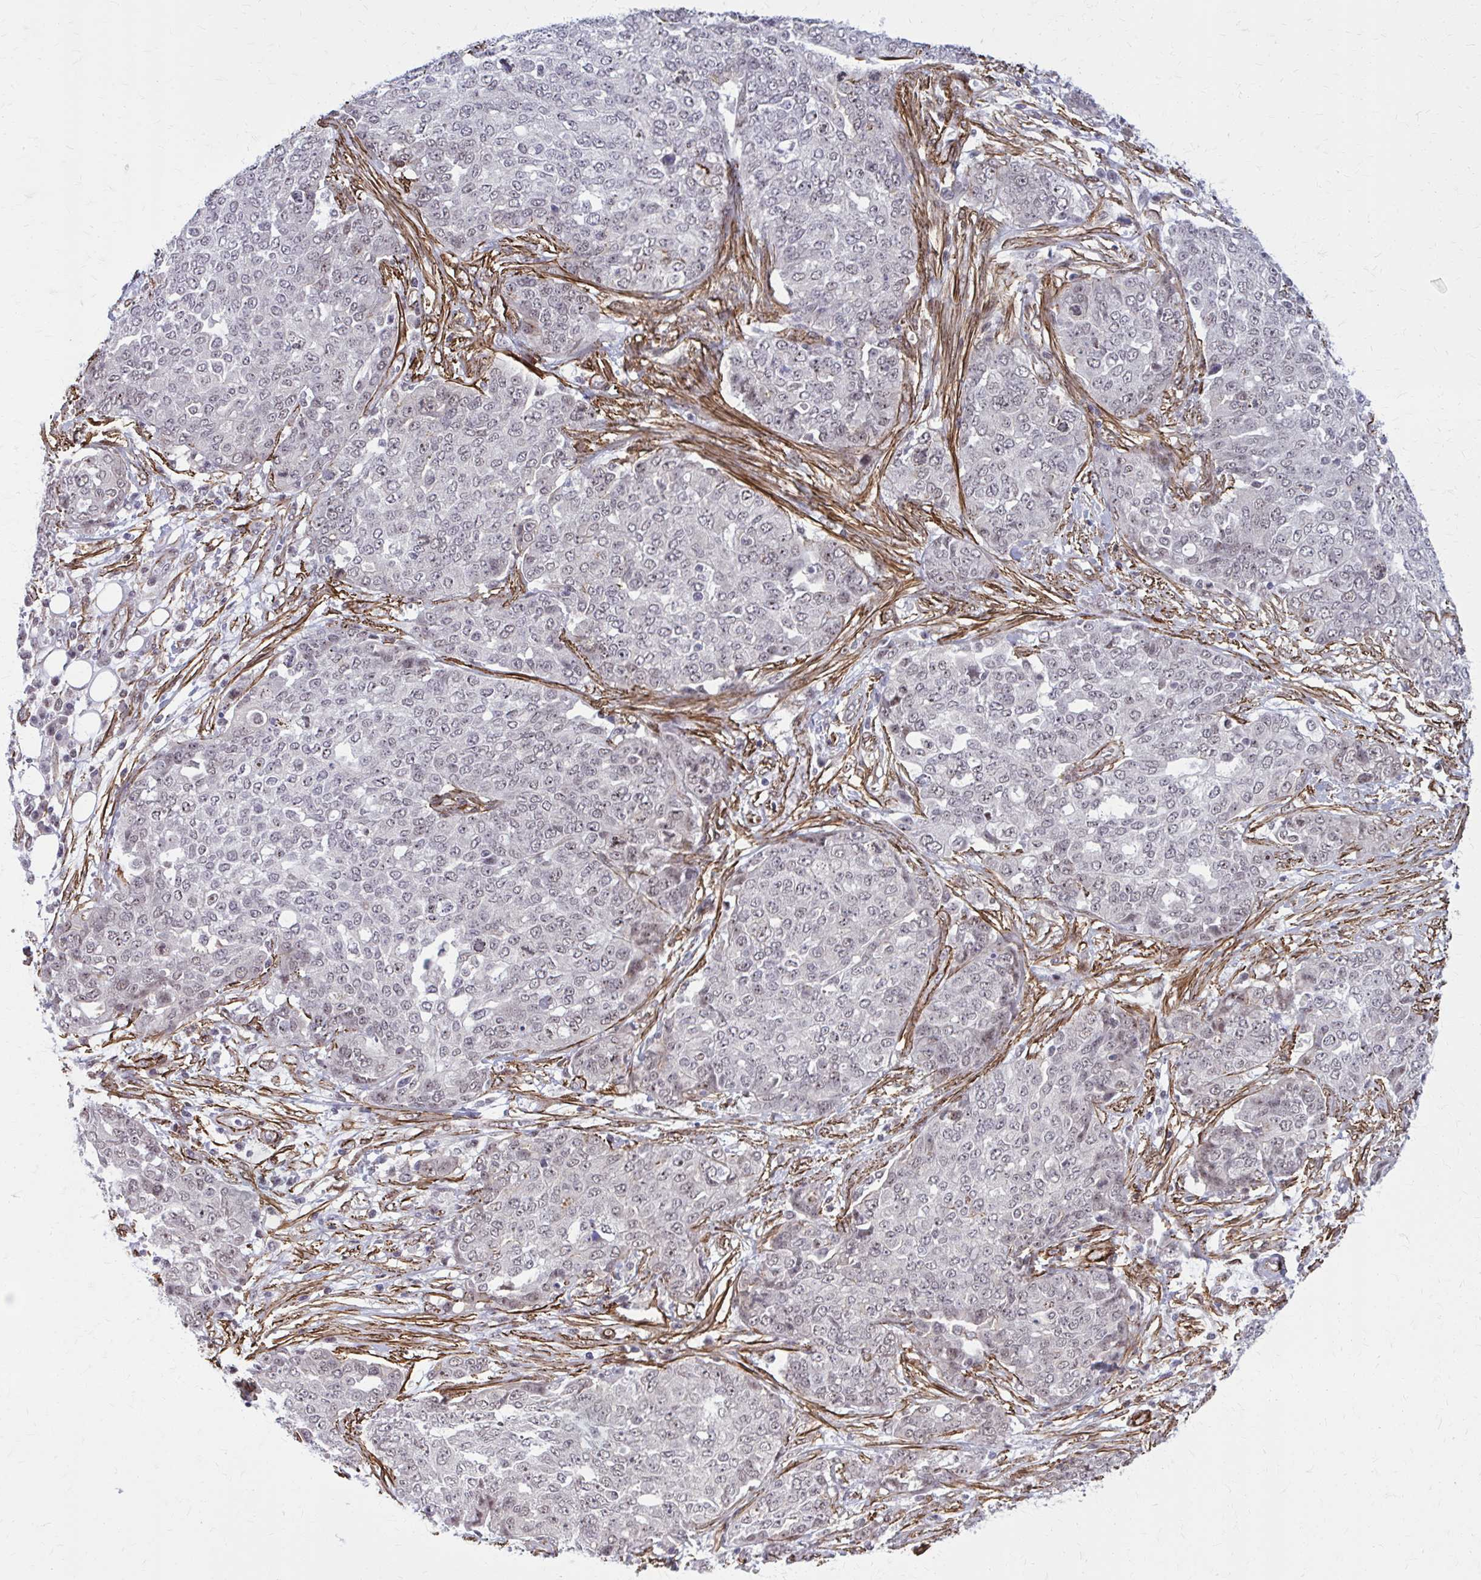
{"staining": {"intensity": "weak", "quantity": "25%-75%", "location": "nuclear"}, "tissue": "ovarian cancer", "cell_type": "Tumor cells", "image_type": "cancer", "snomed": [{"axis": "morphology", "description": "Cystadenocarcinoma, serous, NOS"}, {"axis": "topography", "description": "Soft tissue"}, {"axis": "topography", "description": "Ovary"}], "caption": "Approximately 25%-75% of tumor cells in human ovarian cancer show weak nuclear protein expression as visualized by brown immunohistochemical staining.", "gene": "NRBF2", "patient": {"sex": "female", "age": 57}}